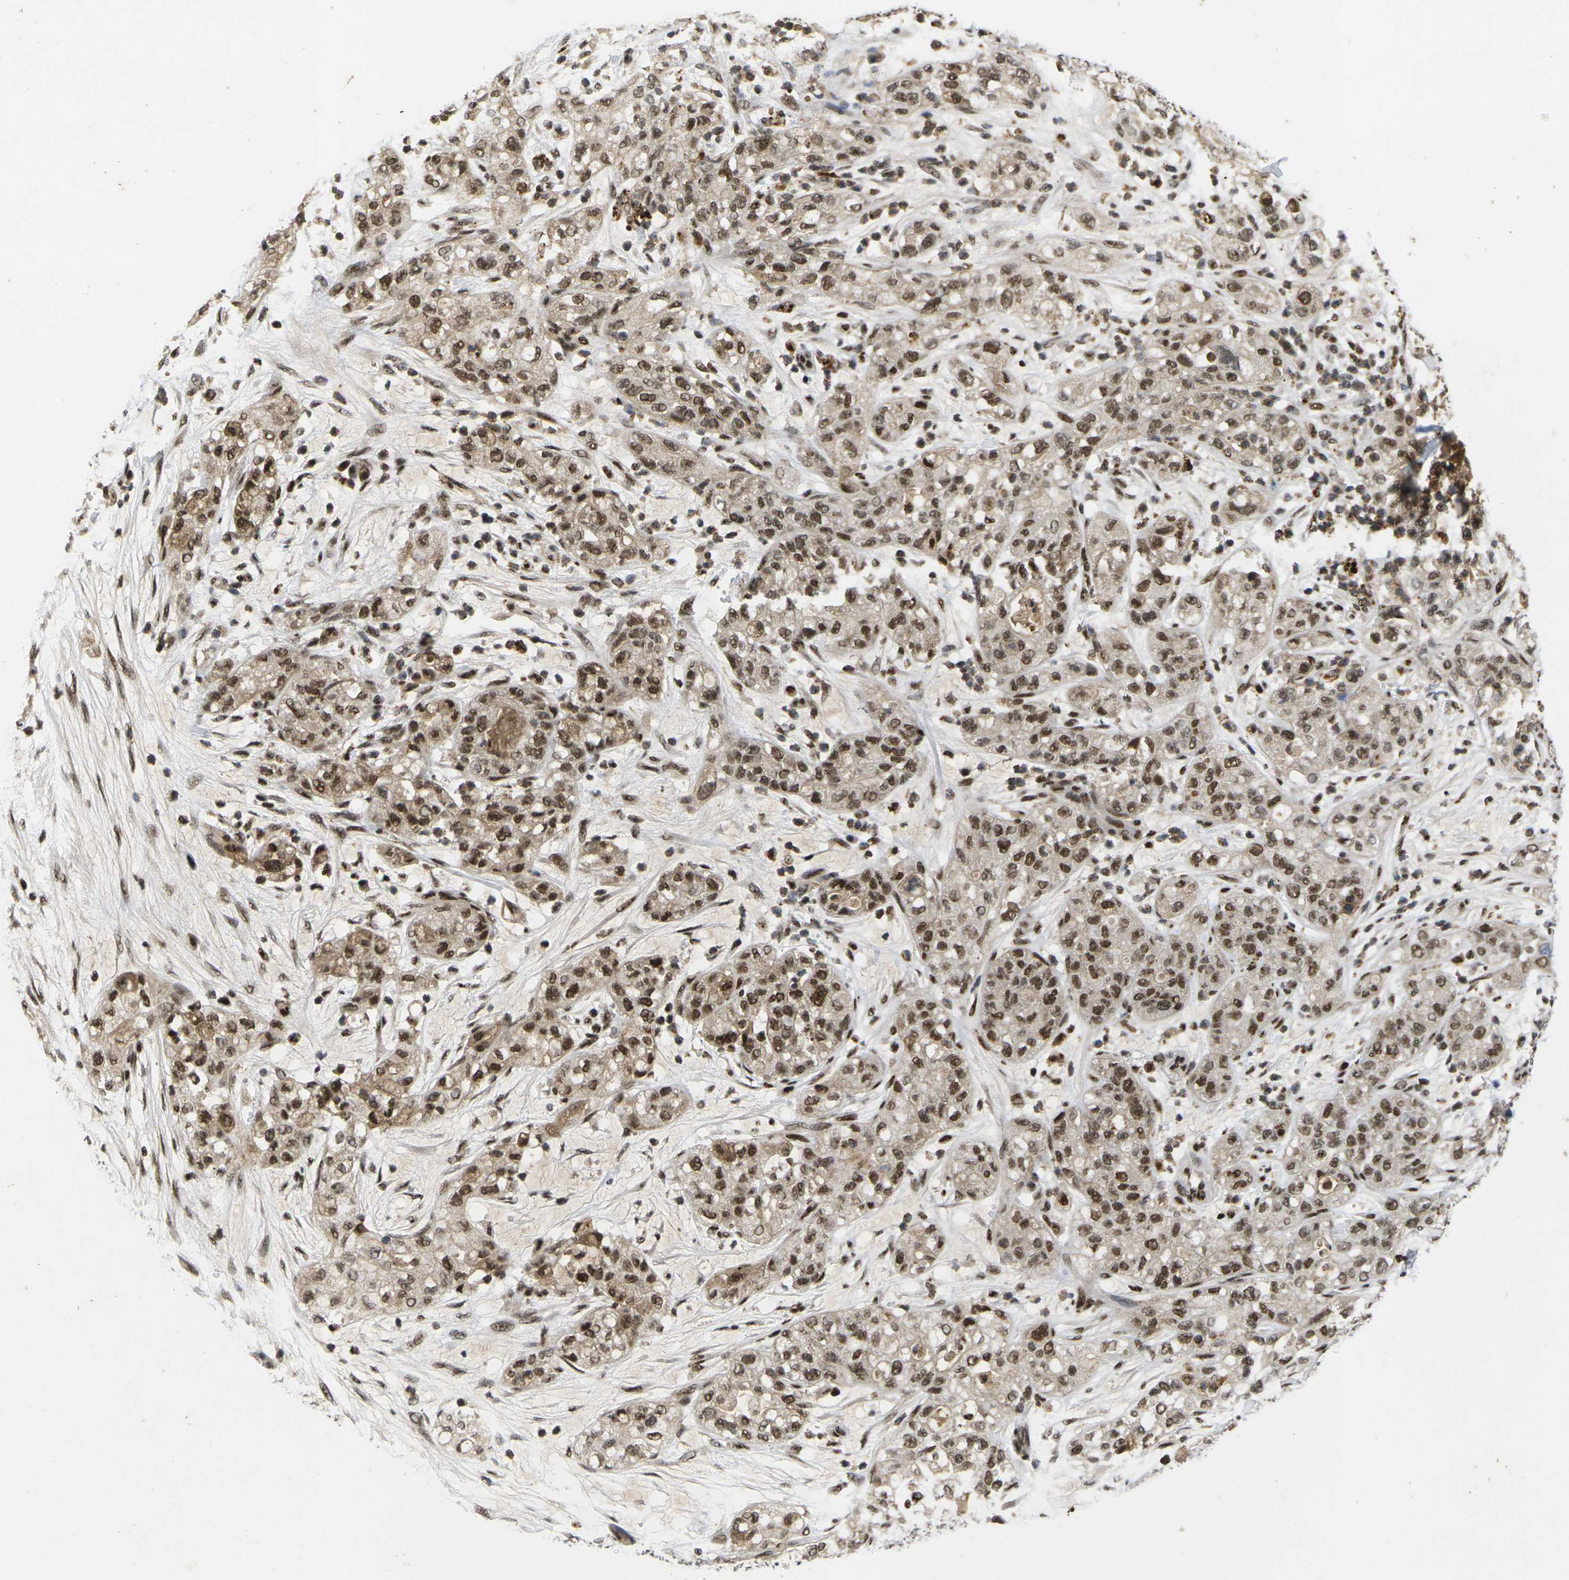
{"staining": {"intensity": "strong", "quantity": ">75%", "location": "nuclear"}, "tissue": "pancreatic cancer", "cell_type": "Tumor cells", "image_type": "cancer", "snomed": [{"axis": "morphology", "description": "Adenocarcinoma, NOS"}, {"axis": "topography", "description": "Pancreas"}], "caption": "Immunohistochemical staining of pancreatic cancer (adenocarcinoma) shows high levels of strong nuclear protein positivity in about >75% of tumor cells.", "gene": "GTF2E1", "patient": {"sex": "female", "age": 78}}